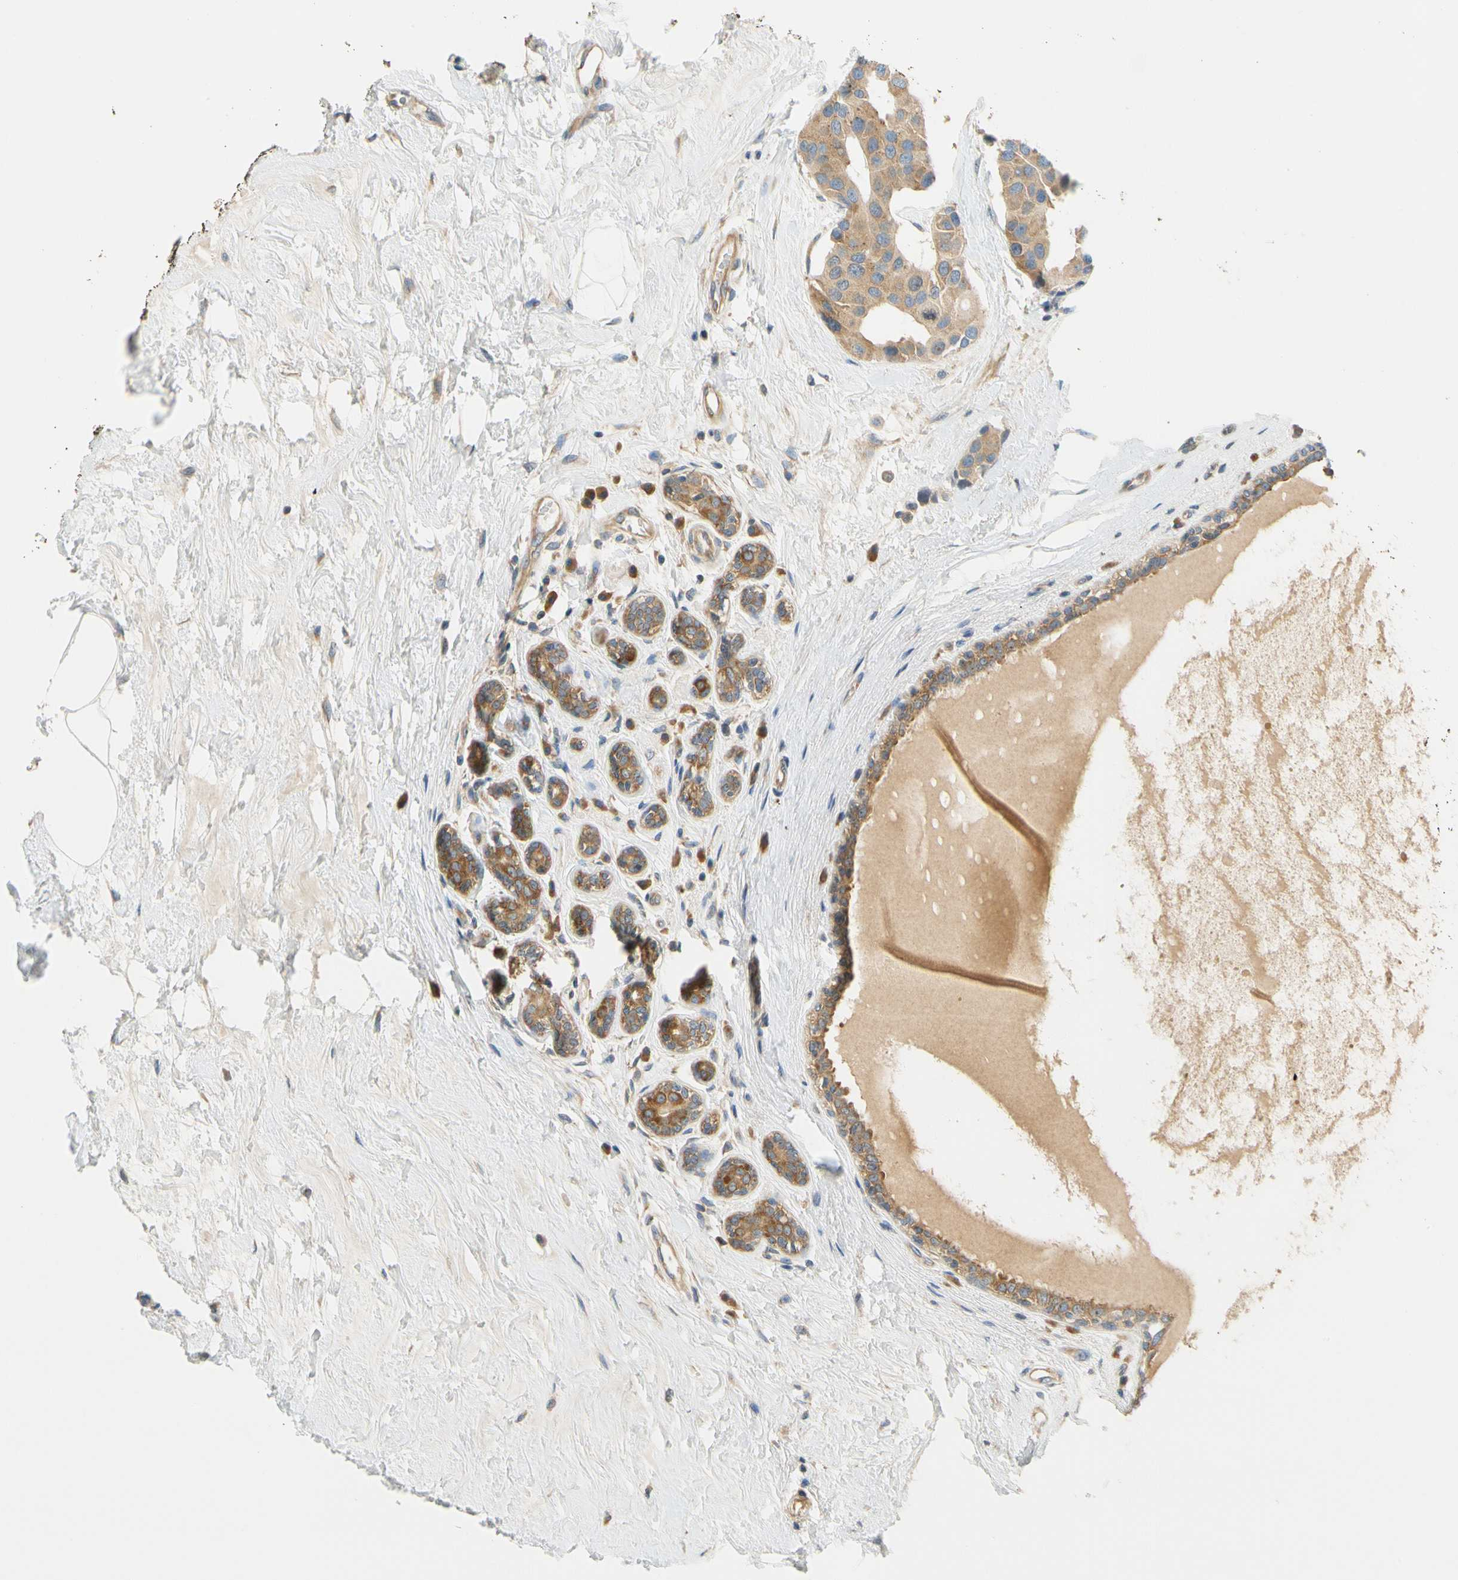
{"staining": {"intensity": "weak", "quantity": ">75%", "location": "cytoplasmic/membranous"}, "tissue": "breast cancer", "cell_type": "Tumor cells", "image_type": "cancer", "snomed": [{"axis": "morphology", "description": "Normal tissue, NOS"}, {"axis": "morphology", "description": "Duct carcinoma"}, {"axis": "topography", "description": "Breast"}], "caption": "The histopathology image demonstrates immunohistochemical staining of breast cancer (intraductal carcinoma). There is weak cytoplasmic/membranous expression is seen in about >75% of tumor cells. Nuclei are stained in blue.", "gene": "LRRC47", "patient": {"sex": "female", "age": 39}}